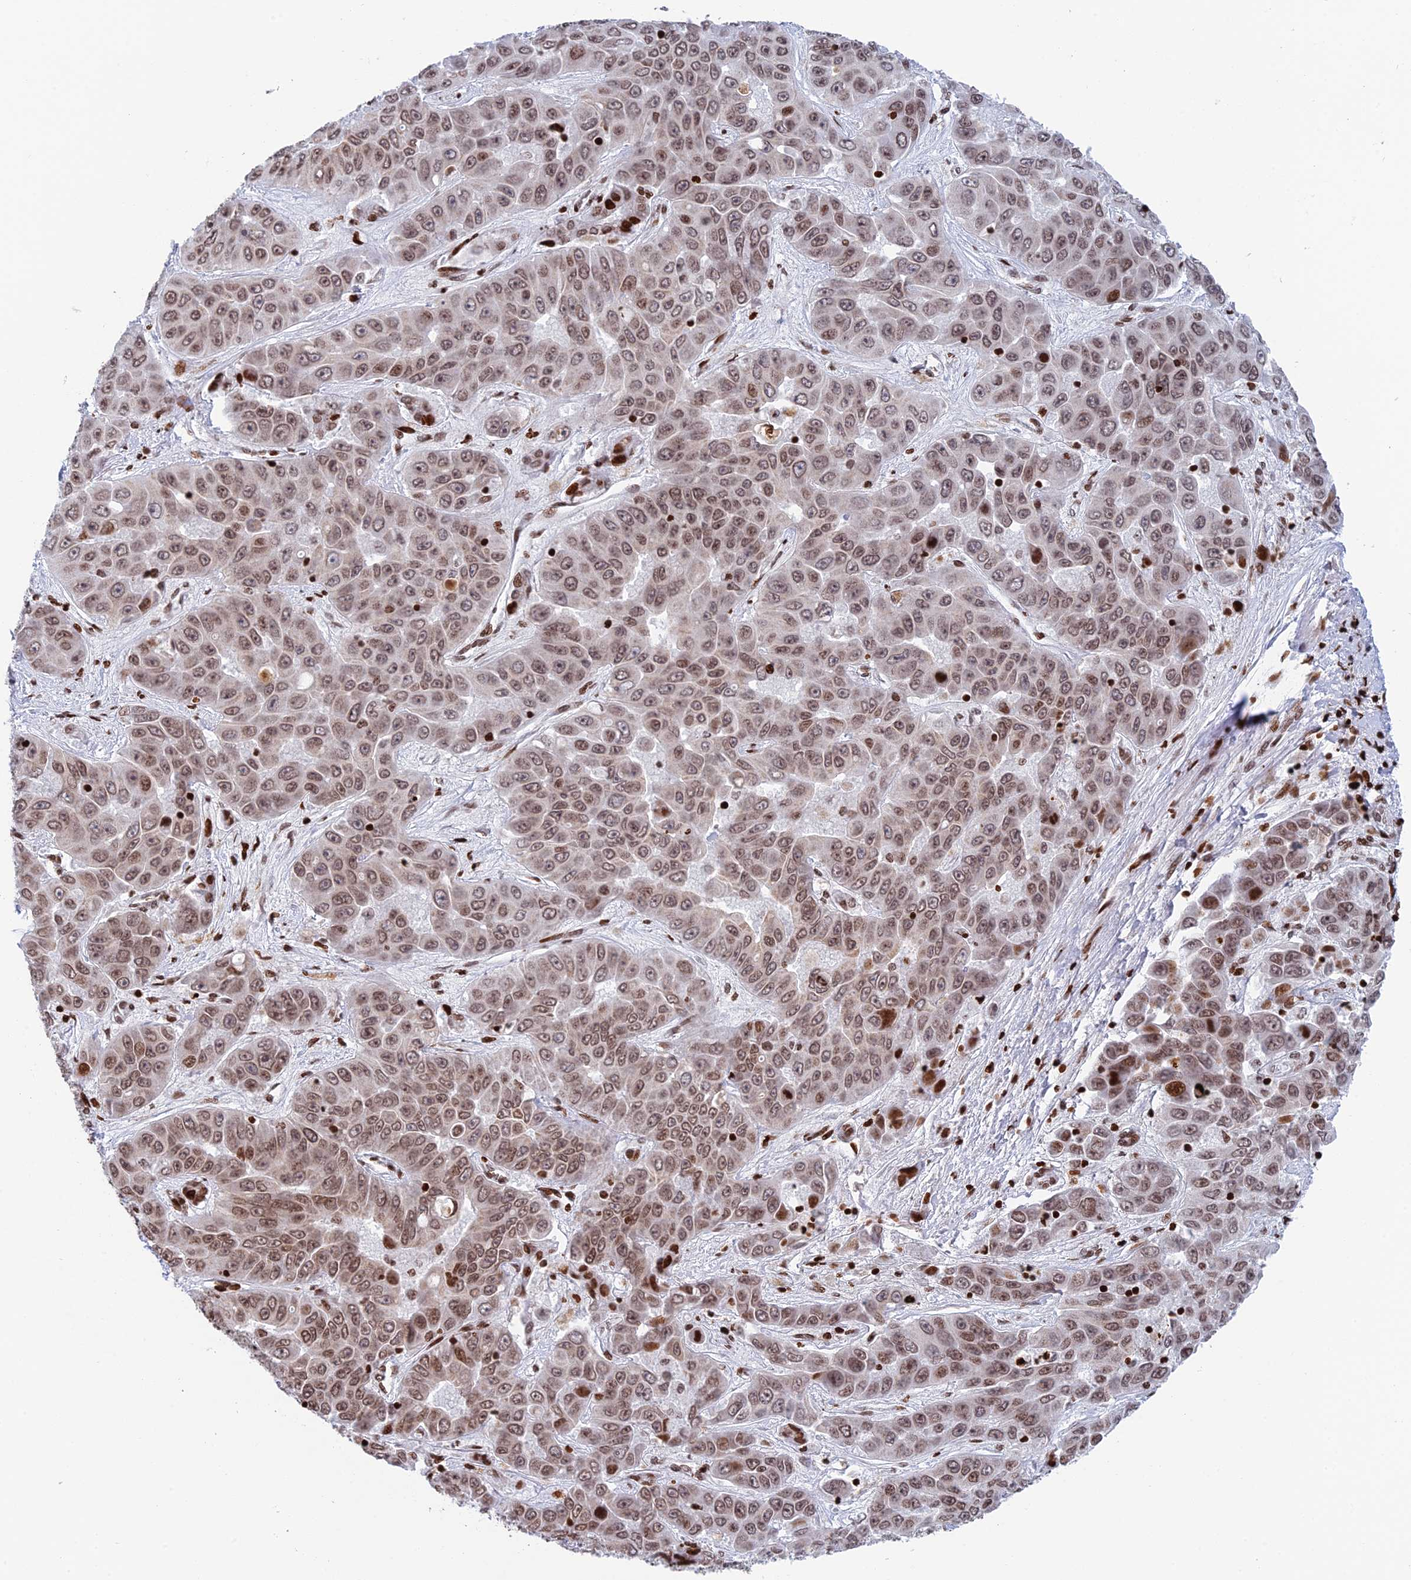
{"staining": {"intensity": "moderate", "quantity": ">75%", "location": "nuclear"}, "tissue": "liver cancer", "cell_type": "Tumor cells", "image_type": "cancer", "snomed": [{"axis": "morphology", "description": "Cholangiocarcinoma"}, {"axis": "topography", "description": "Liver"}], "caption": "Cholangiocarcinoma (liver) tissue displays moderate nuclear expression in approximately >75% of tumor cells", "gene": "RPAP1", "patient": {"sex": "female", "age": 52}}